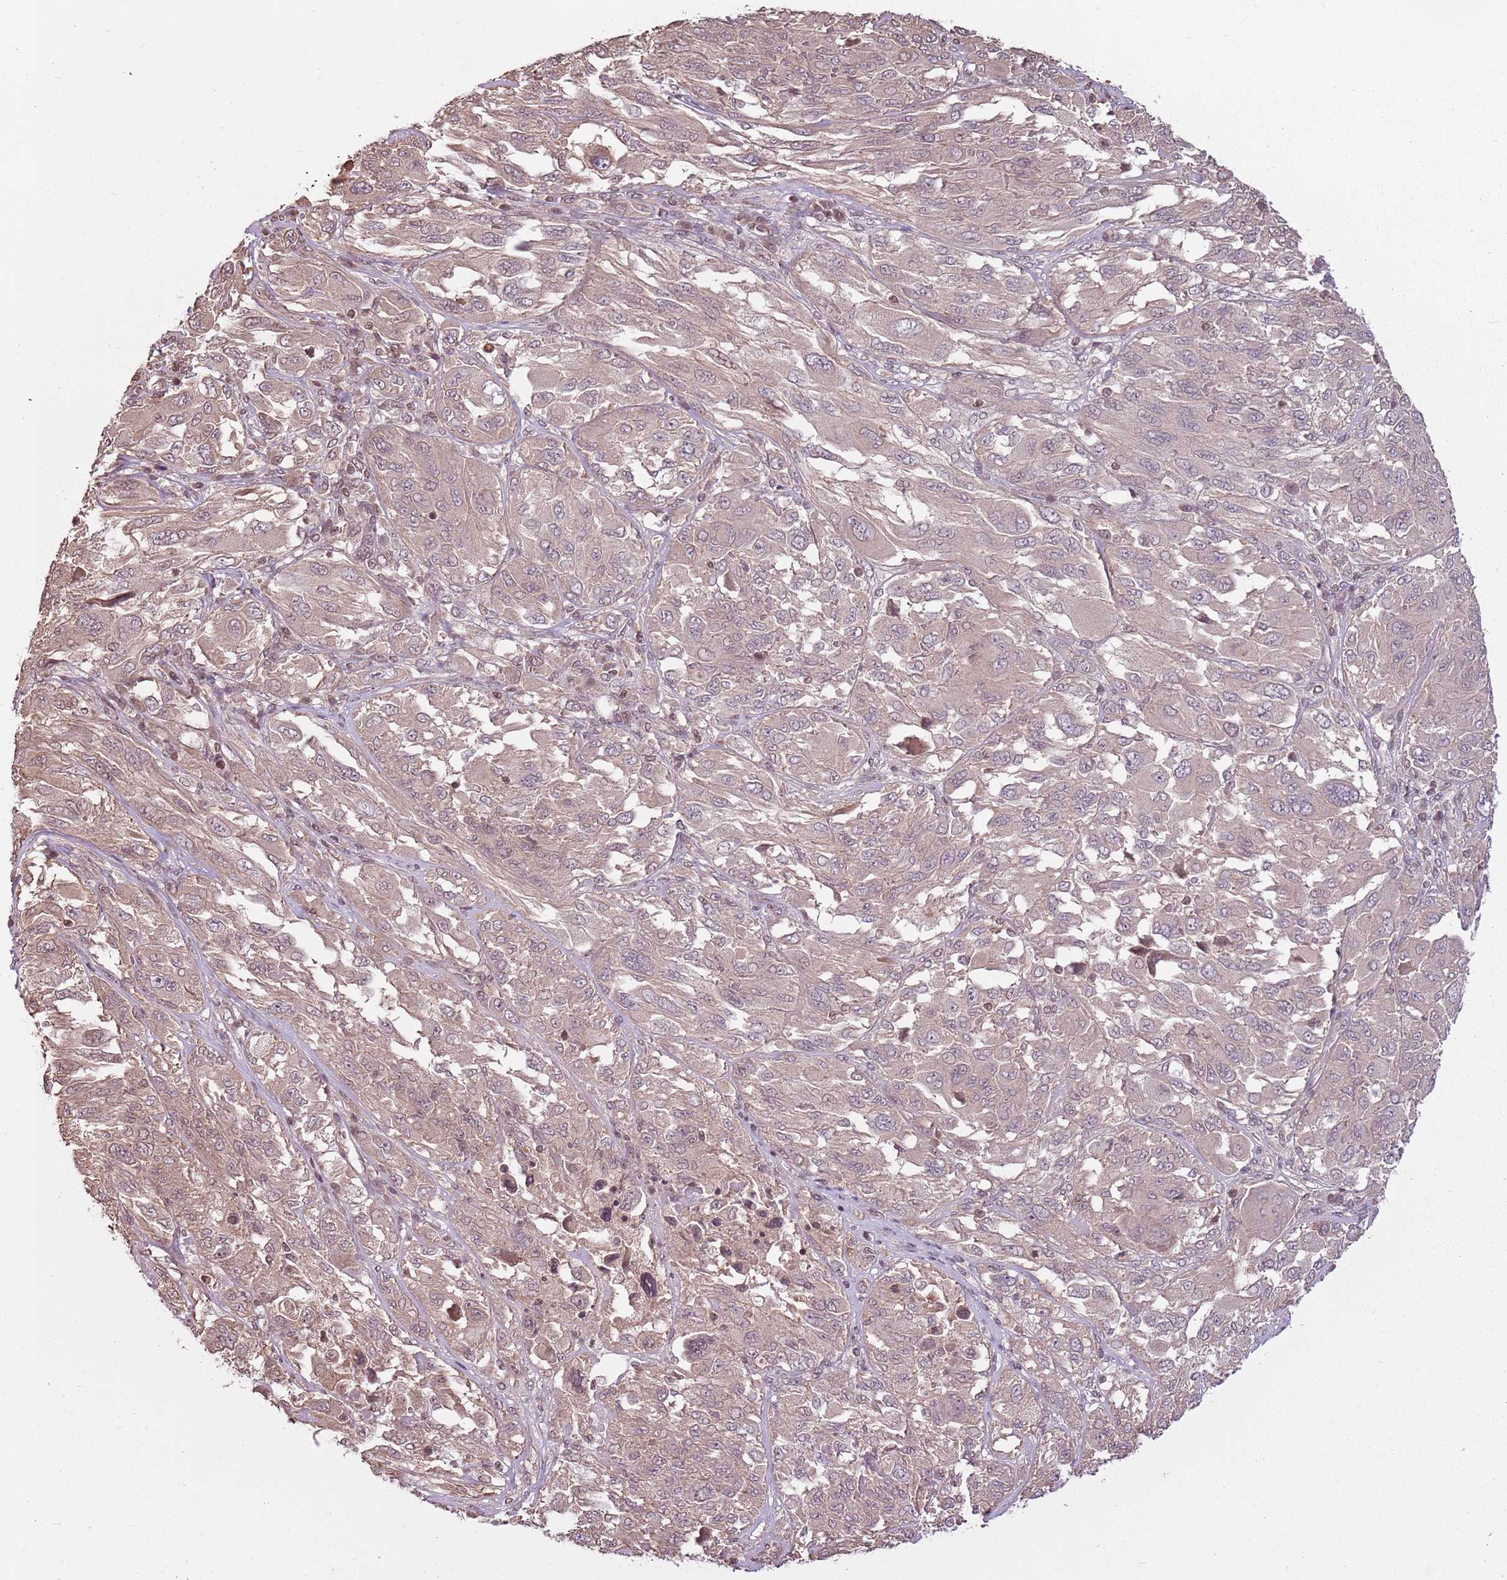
{"staining": {"intensity": "weak", "quantity": ">75%", "location": "cytoplasmic/membranous"}, "tissue": "melanoma", "cell_type": "Tumor cells", "image_type": "cancer", "snomed": [{"axis": "morphology", "description": "Malignant melanoma, NOS"}, {"axis": "topography", "description": "Skin"}], "caption": "The immunohistochemical stain highlights weak cytoplasmic/membranous expression in tumor cells of malignant melanoma tissue.", "gene": "CAPN9", "patient": {"sex": "female", "age": 91}}